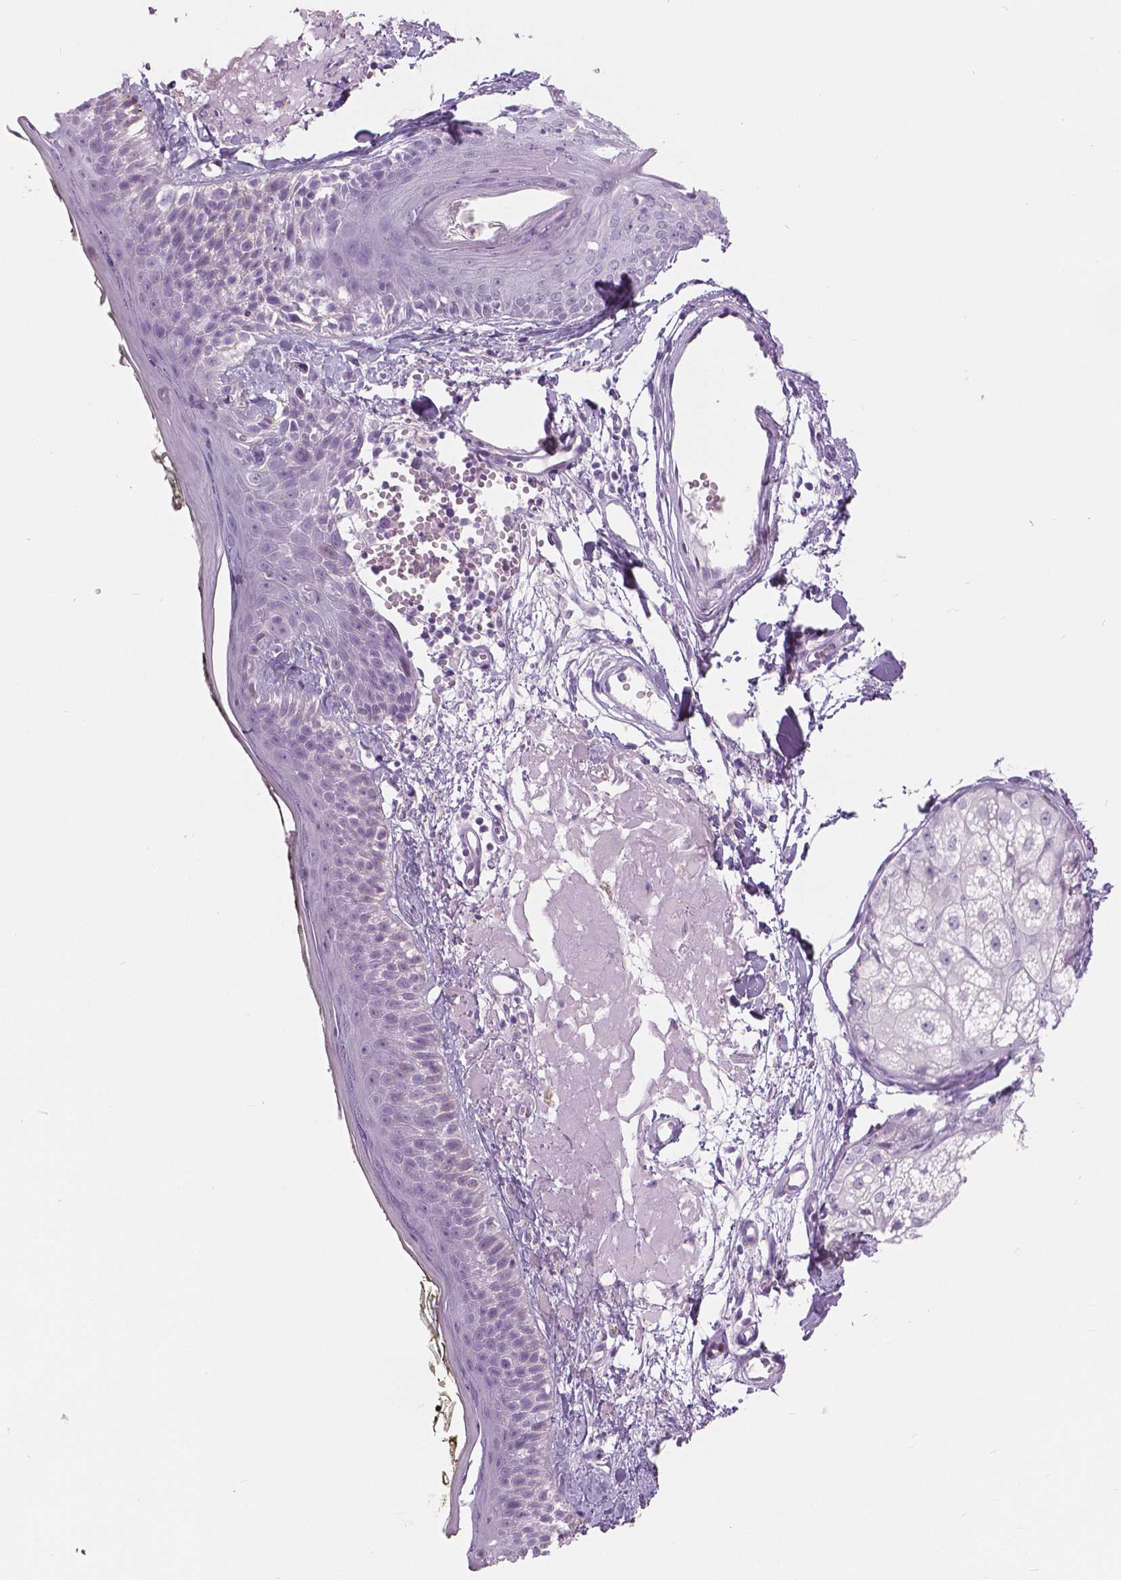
{"staining": {"intensity": "negative", "quantity": "none", "location": "none"}, "tissue": "skin", "cell_type": "Fibroblasts", "image_type": "normal", "snomed": [{"axis": "morphology", "description": "Normal tissue, NOS"}, {"axis": "topography", "description": "Skin"}], "caption": "The photomicrograph exhibits no staining of fibroblasts in benign skin.", "gene": "SFTPD", "patient": {"sex": "male", "age": 76}}